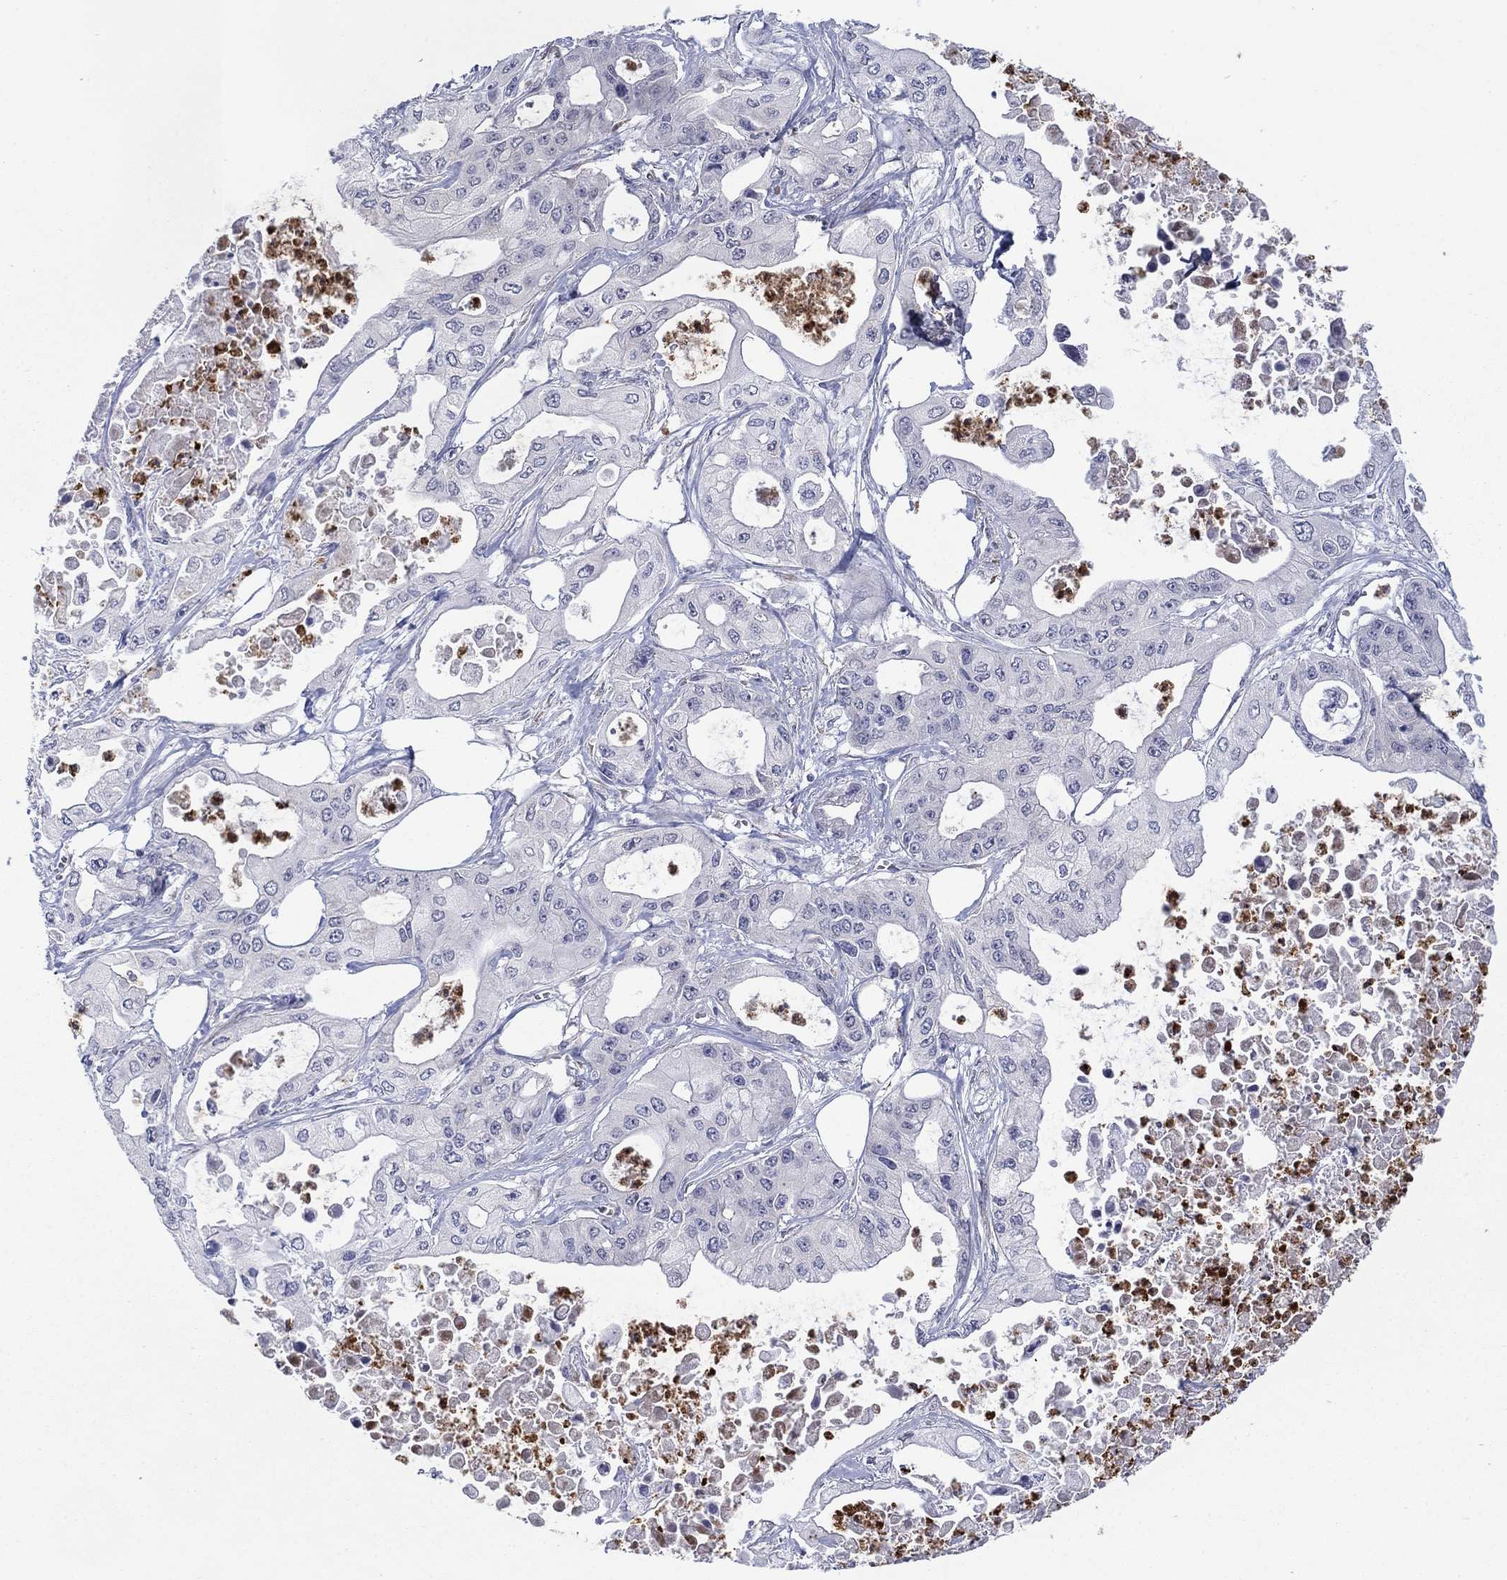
{"staining": {"intensity": "negative", "quantity": "none", "location": "none"}, "tissue": "pancreatic cancer", "cell_type": "Tumor cells", "image_type": "cancer", "snomed": [{"axis": "morphology", "description": "Adenocarcinoma, NOS"}, {"axis": "topography", "description": "Pancreas"}], "caption": "Tumor cells show no significant expression in pancreatic adenocarcinoma.", "gene": "MTRFR", "patient": {"sex": "male", "age": 70}}